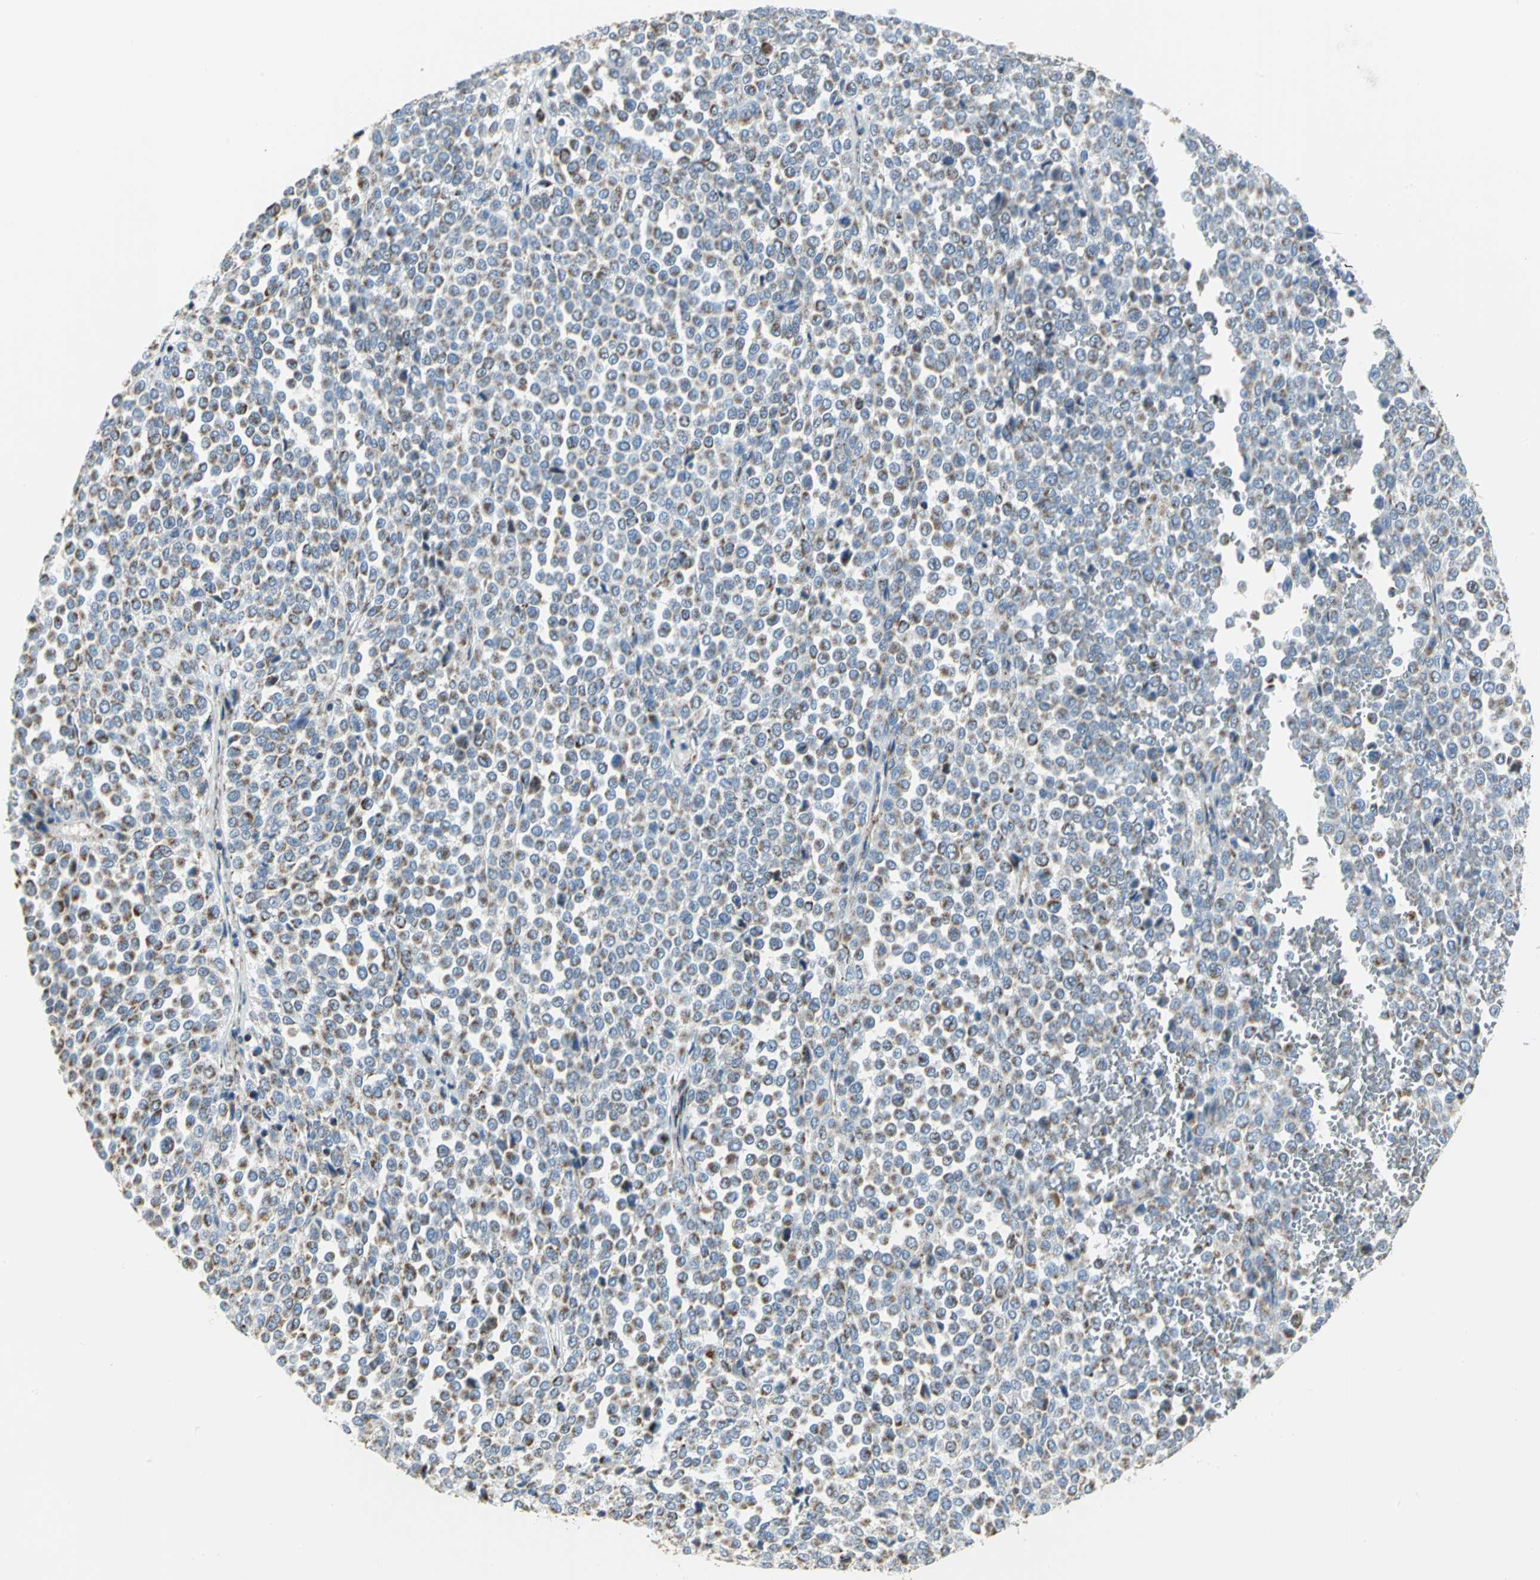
{"staining": {"intensity": "moderate", "quantity": "<25%", "location": "cytoplasmic/membranous"}, "tissue": "melanoma", "cell_type": "Tumor cells", "image_type": "cancer", "snomed": [{"axis": "morphology", "description": "Malignant melanoma, Metastatic site"}, {"axis": "topography", "description": "Pancreas"}], "caption": "Human melanoma stained with a protein marker demonstrates moderate staining in tumor cells.", "gene": "NTRK1", "patient": {"sex": "female", "age": 30}}